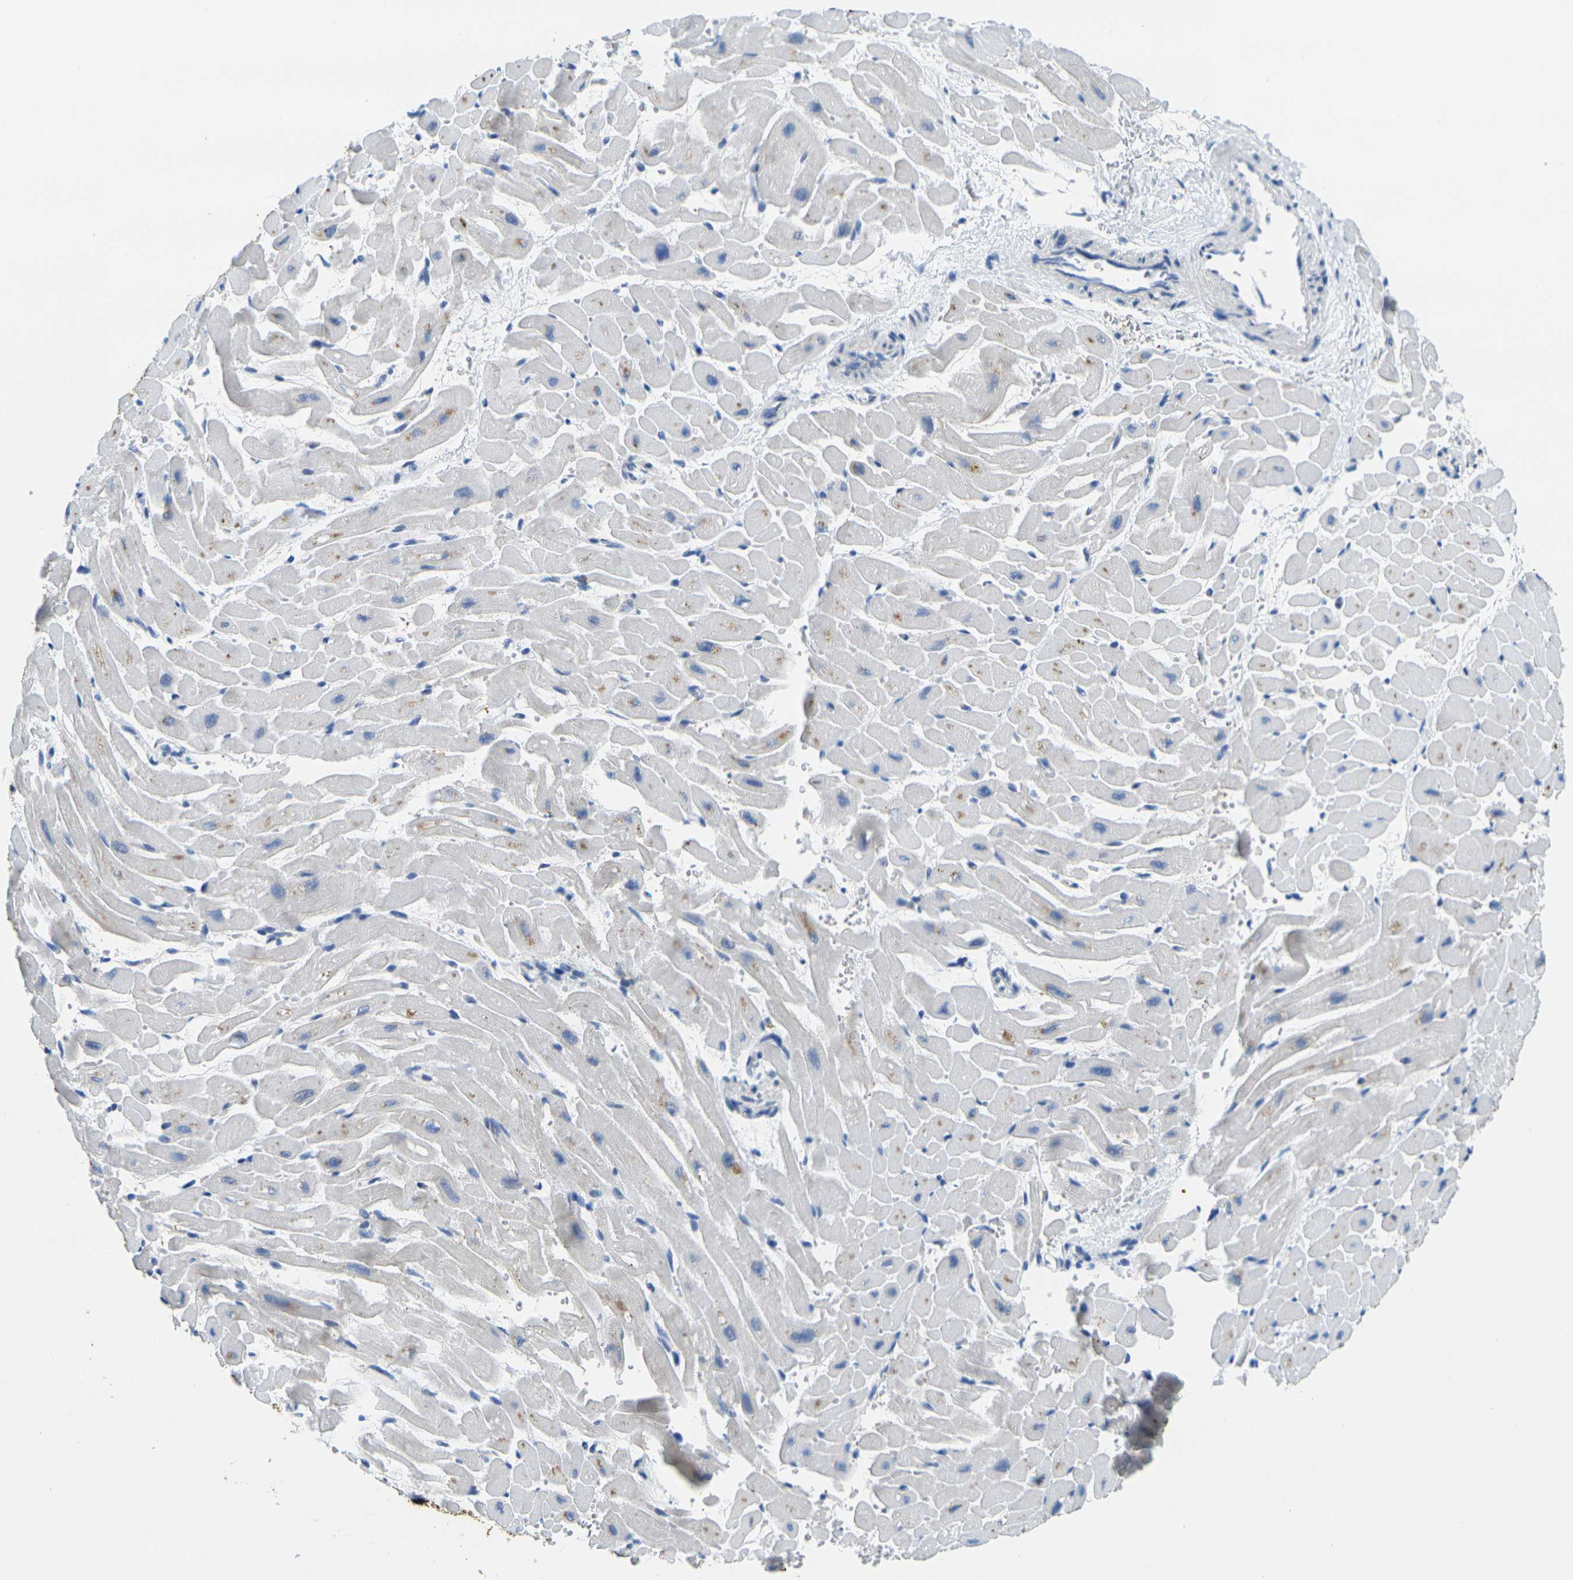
{"staining": {"intensity": "moderate", "quantity": "25%-75%", "location": "cytoplasmic/membranous"}, "tissue": "heart muscle", "cell_type": "Cardiomyocytes", "image_type": "normal", "snomed": [{"axis": "morphology", "description": "Normal tissue, NOS"}, {"axis": "topography", "description": "Heart"}], "caption": "Moderate cytoplasmic/membranous positivity is seen in about 25%-75% of cardiomyocytes in normal heart muscle. The protein is shown in brown color, while the nuclei are stained blue.", "gene": "GPR15", "patient": {"sex": "male", "age": 45}}